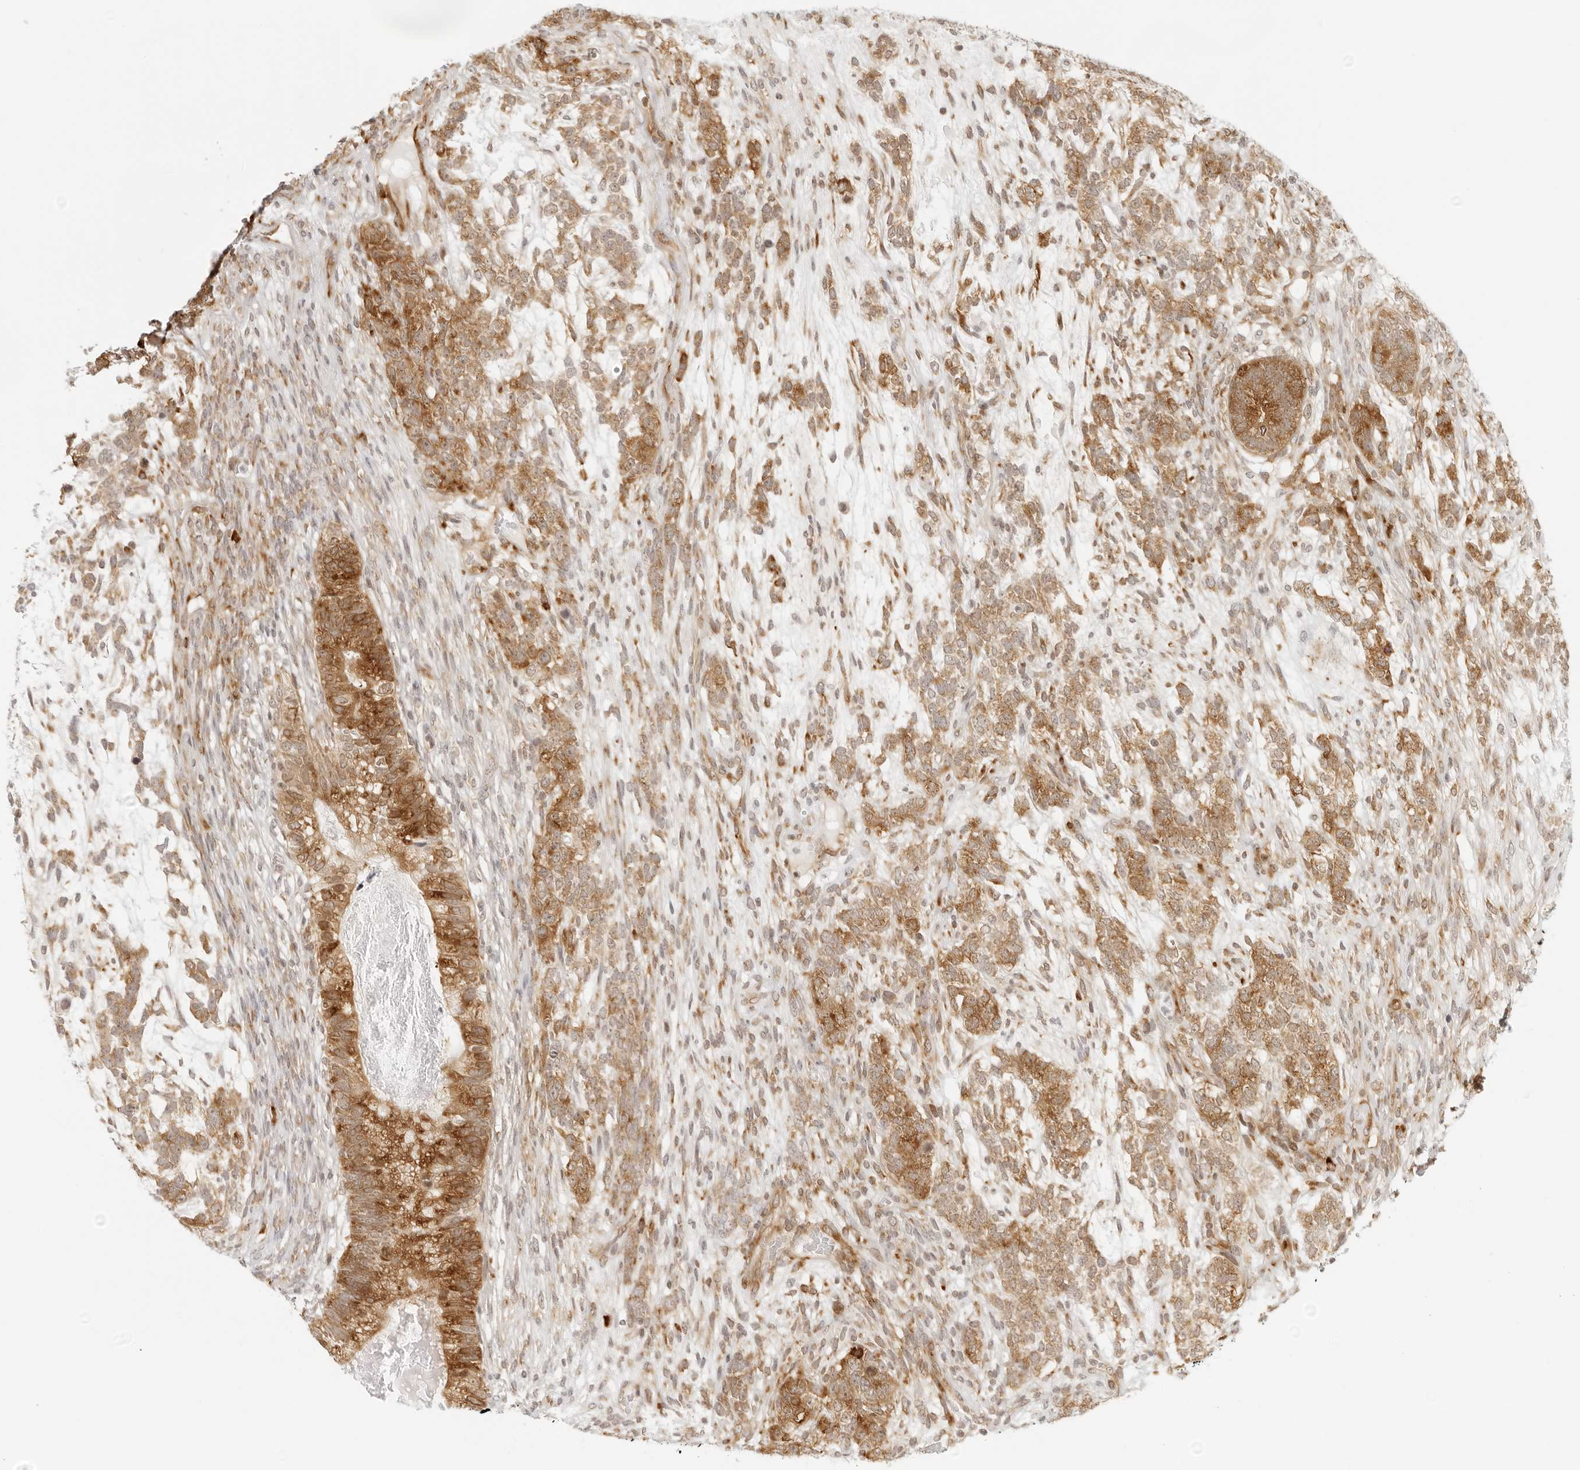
{"staining": {"intensity": "moderate", "quantity": ">75%", "location": "cytoplasmic/membranous"}, "tissue": "testis cancer", "cell_type": "Tumor cells", "image_type": "cancer", "snomed": [{"axis": "morphology", "description": "Seminoma, NOS"}, {"axis": "morphology", "description": "Carcinoma, Embryonal, NOS"}, {"axis": "topography", "description": "Testis"}], "caption": "Brown immunohistochemical staining in human testis seminoma displays moderate cytoplasmic/membranous staining in approximately >75% of tumor cells.", "gene": "EIF4G1", "patient": {"sex": "male", "age": 28}}